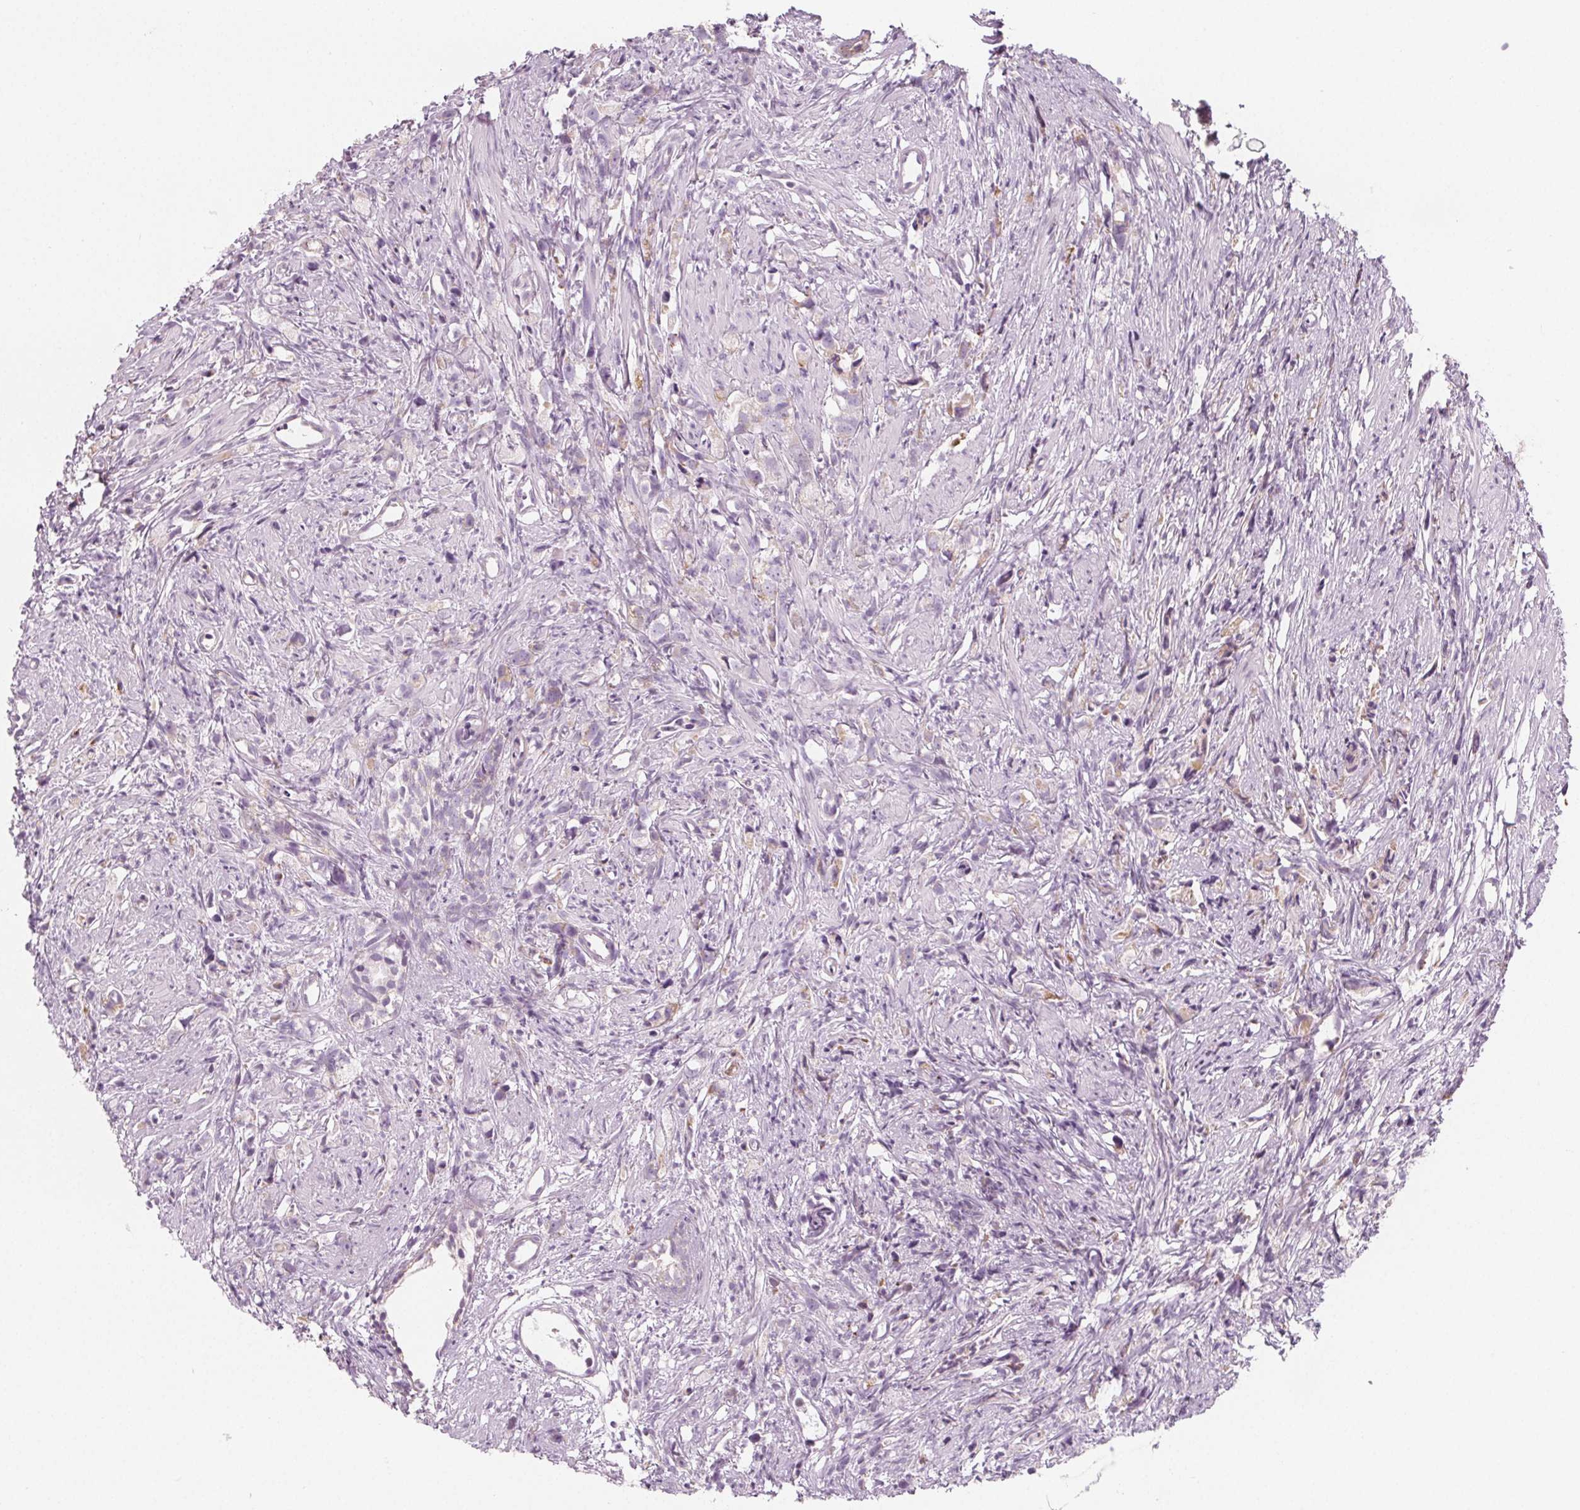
{"staining": {"intensity": "moderate", "quantity": "25%-75%", "location": "cytoplasmic/membranous"}, "tissue": "prostate cancer", "cell_type": "Tumor cells", "image_type": "cancer", "snomed": [{"axis": "morphology", "description": "Adenocarcinoma, High grade"}, {"axis": "topography", "description": "Prostate"}], "caption": "Brown immunohistochemical staining in adenocarcinoma (high-grade) (prostate) shows moderate cytoplasmic/membranous positivity in about 25%-75% of tumor cells.", "gene": "IL17C", "patient": {"sex": "male", "age": 75}}